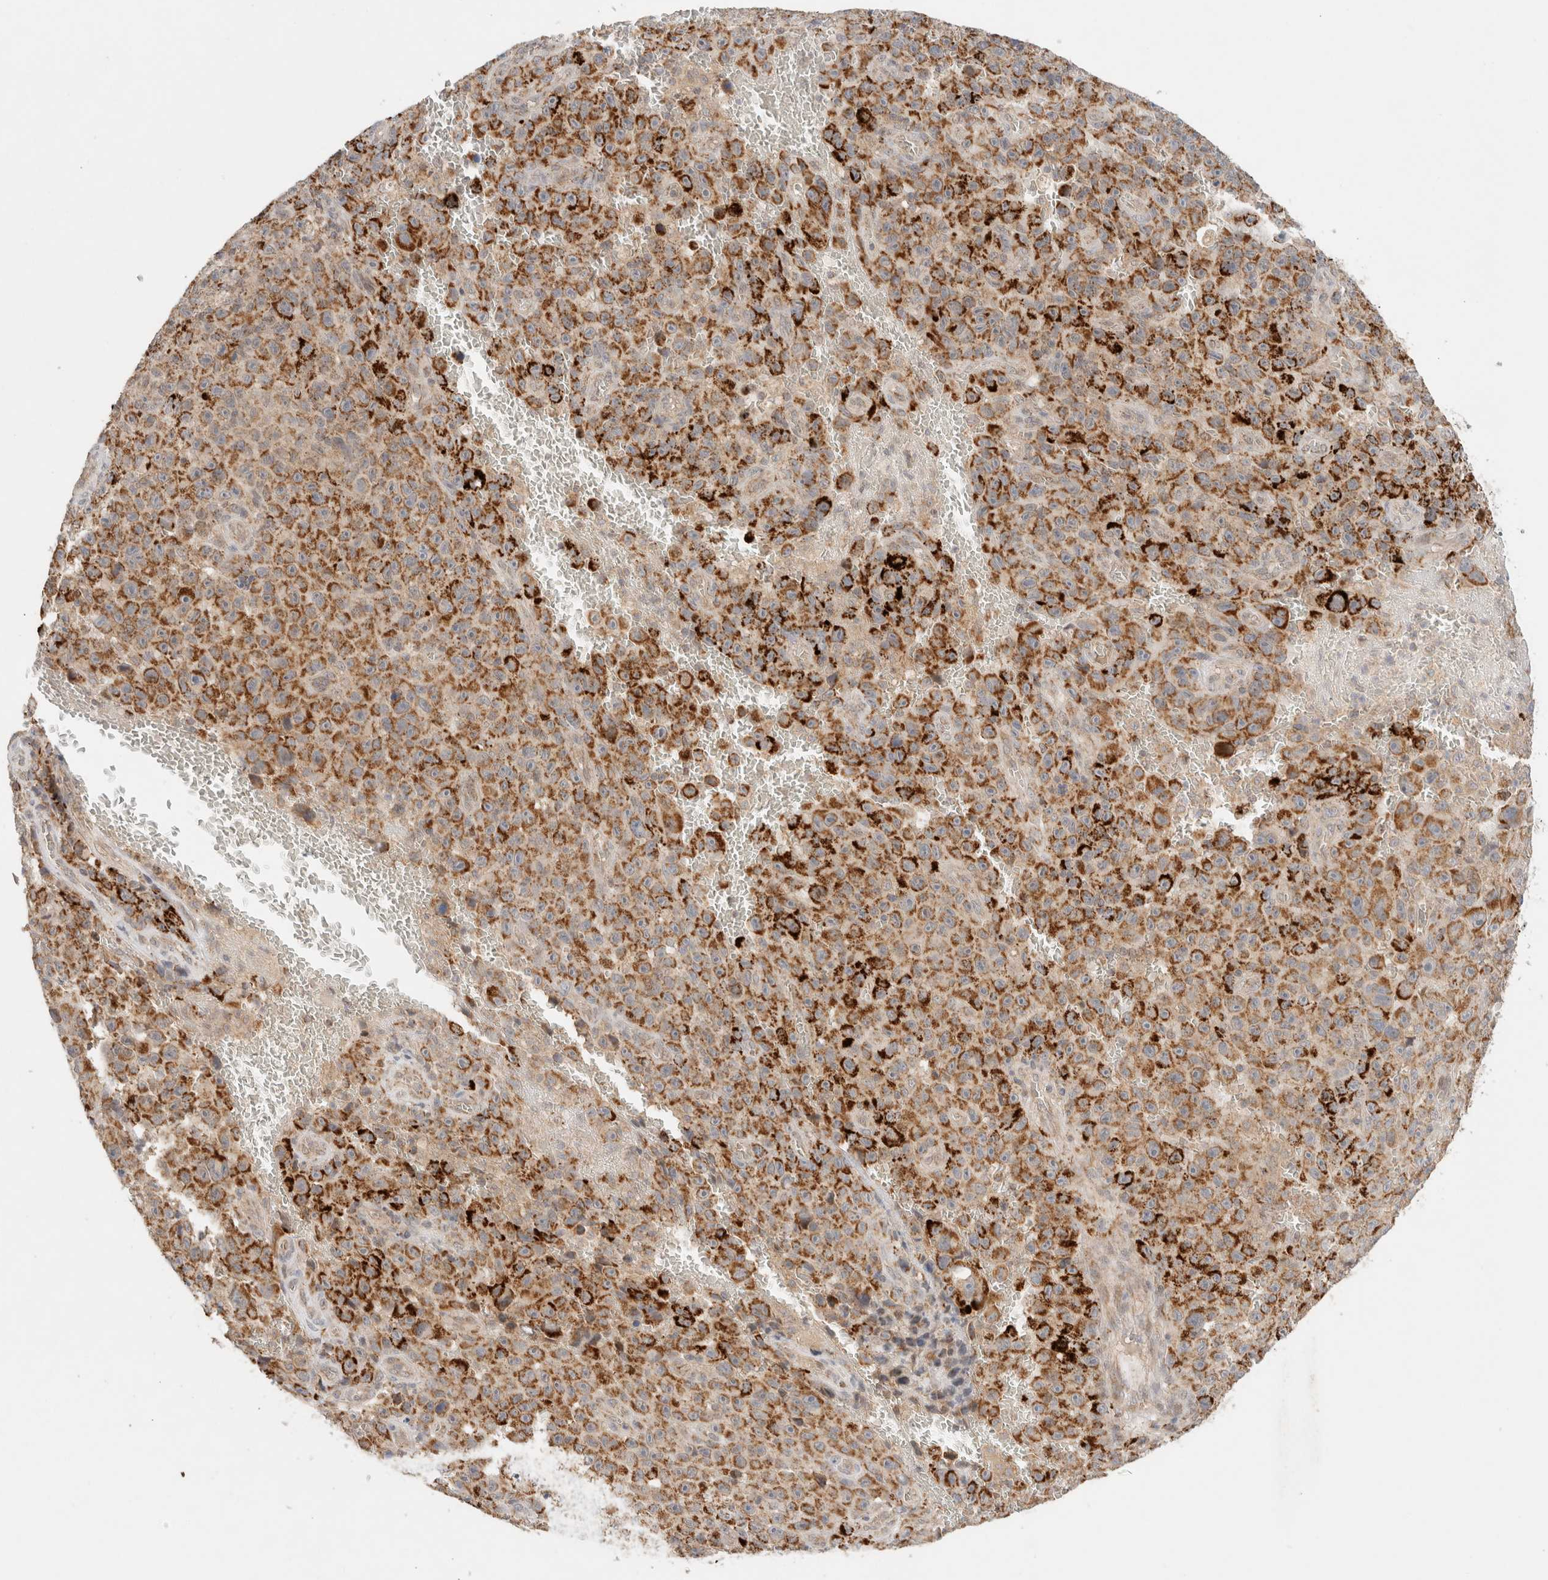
{"staining": {"intensity": "moderate", "quantity": ">75%", "location": "cytoplasmic/membranous"}, "tissue": "melanoma", "cell_type": "Tumor cells", "image_type": "cancer", "snomed": [{"axis": "morphology", "description": "Malignant melanoma, NOS"}, {"axis": "topography", "description": "Skin"}], "caption": "Protein expression analysis of malignant melanoma reveals moderate cytoplasmic/membranous staining in approximately >75% of tumor cells. Using DAB (brown) and hematoxylin (blue) stains, captured at high magnification using brightfield microscopy.", "gene": "MRM3", "patient": {"sex": "female", "age": 82}}